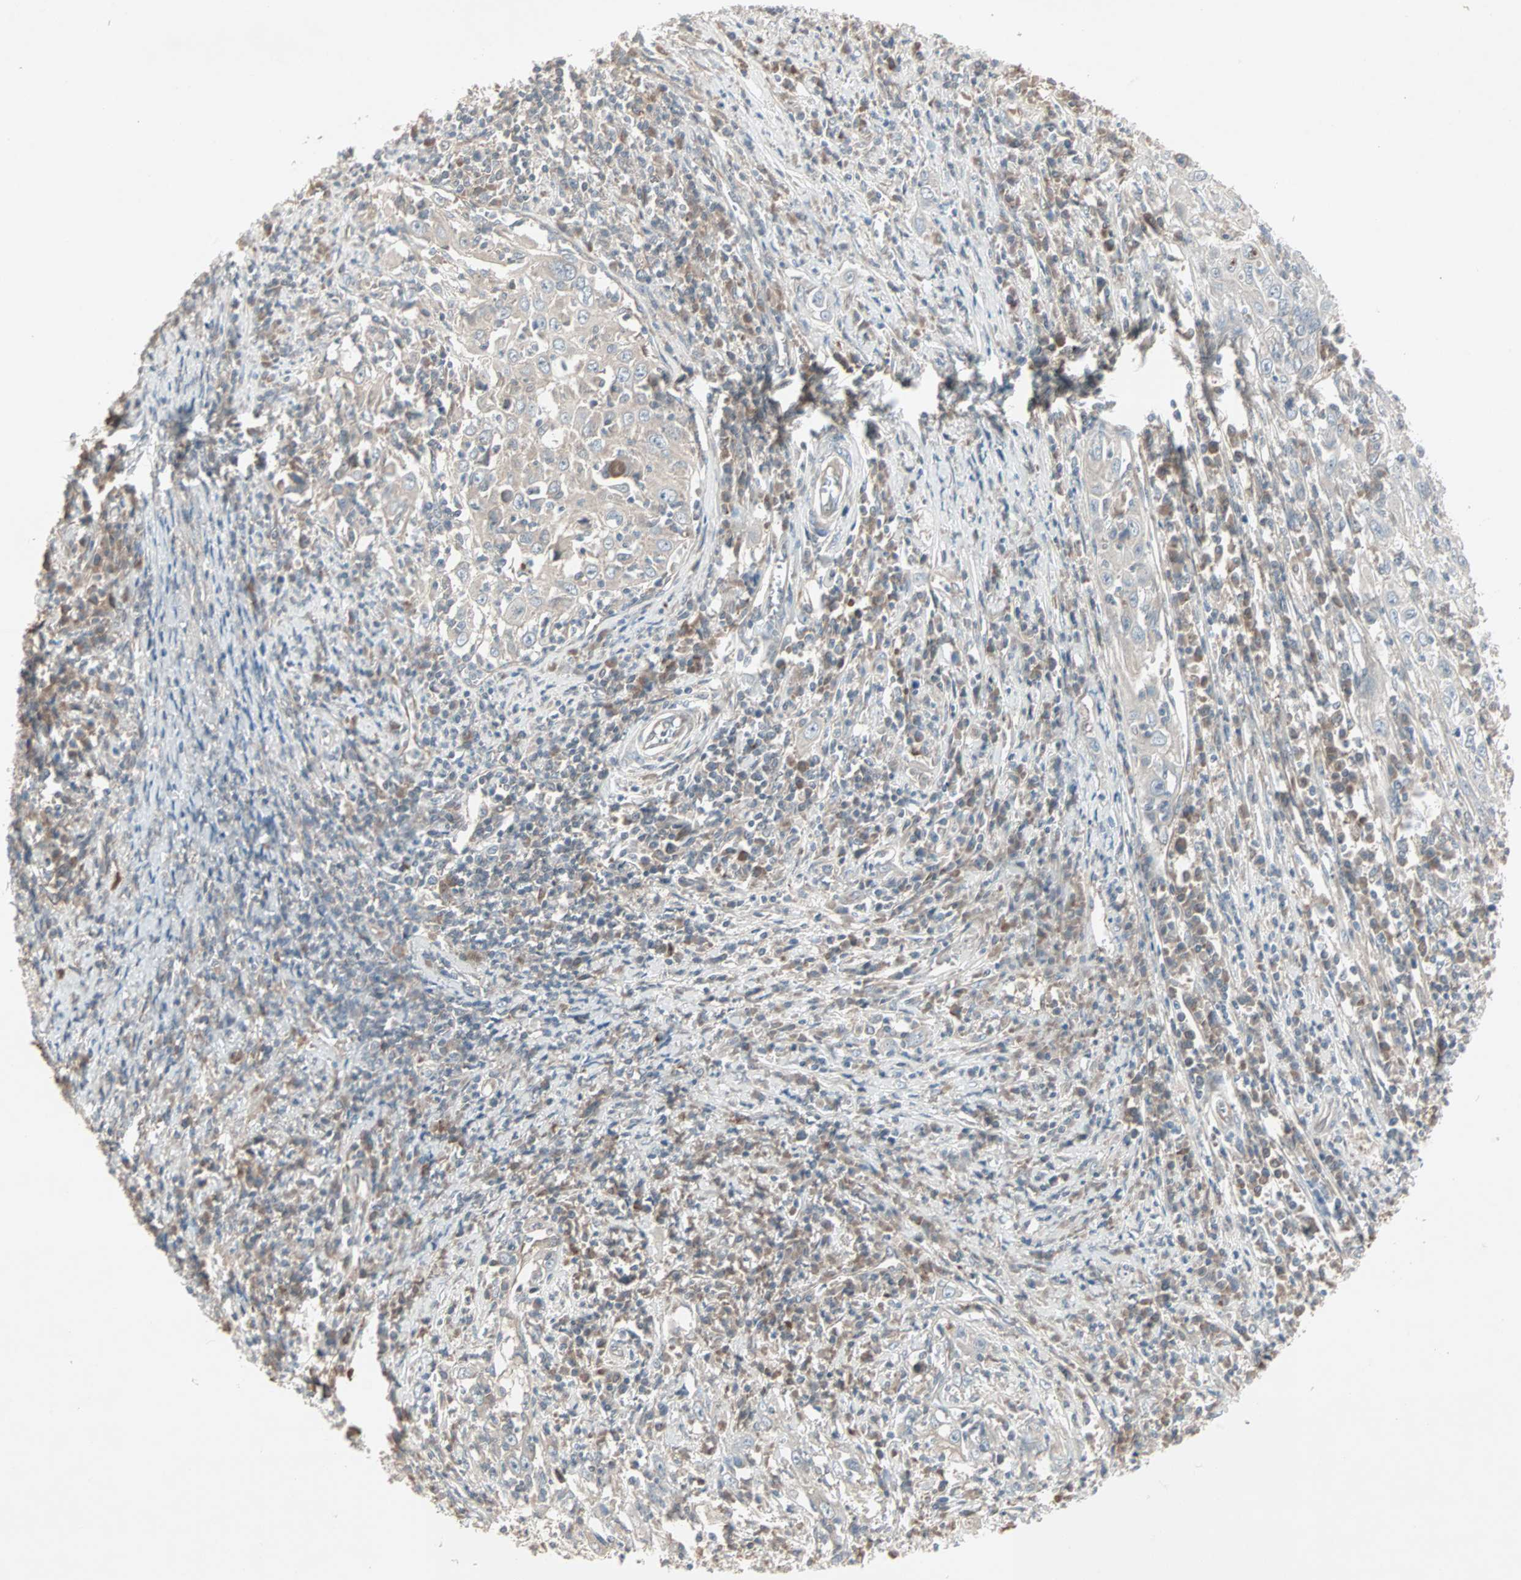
{"staining": {"intensity": "weak", "quantity": "<25%", "location": "cytoplasmic/membranous"}, "tissue": "cervical cancer", "cell_type": "Tumor cells", "image_type": "cancer", "snomed": [{"axis": "morphology", "description": "Squamous cell carcinoma, NOS"}, {"axis": "topography", "description": "Cervix"}], "caption": "Immunohistochemical staining of cervical squamous cell carcinoma displays no significant staining in tumor cells.", "gene": "JMJD7-PLA2G4B", "patient": {"sex": "female", "age": 46}}